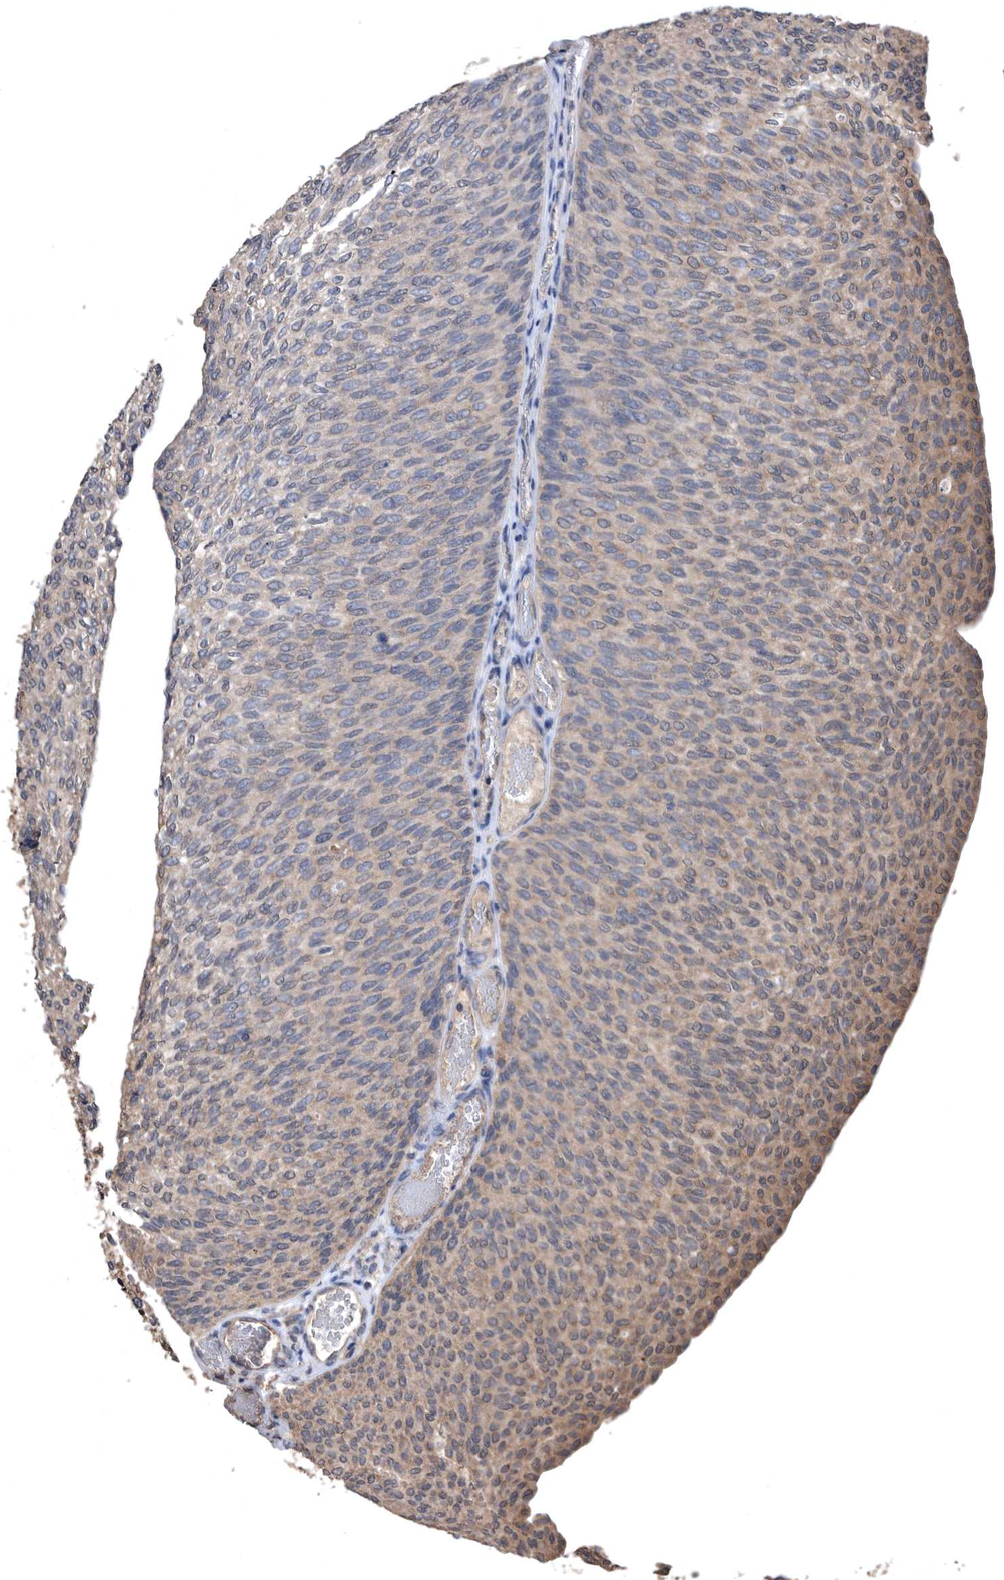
{"staining": {"intensity": "weak", "quantity": "25%-75%", "location": "cytoplasmic/membranous"}, "tissue": "urothelial cancer", "cell_type": "Tumor cells", "image_type": "cancer", "snomed": [{"axis": "morphology", "description": "Urothelial carcinoma, Low grade"}, {"axis": "topography", "description": "Urinary bladder"}], "caption": "Protein expression analysis of human urothelial cancer reveals weak cytoplasmic/membranous expression in approximately 25%-75% of tumor cells.", "gene": "NRBP1", "patient": {"sex": "female", "age": 79}}